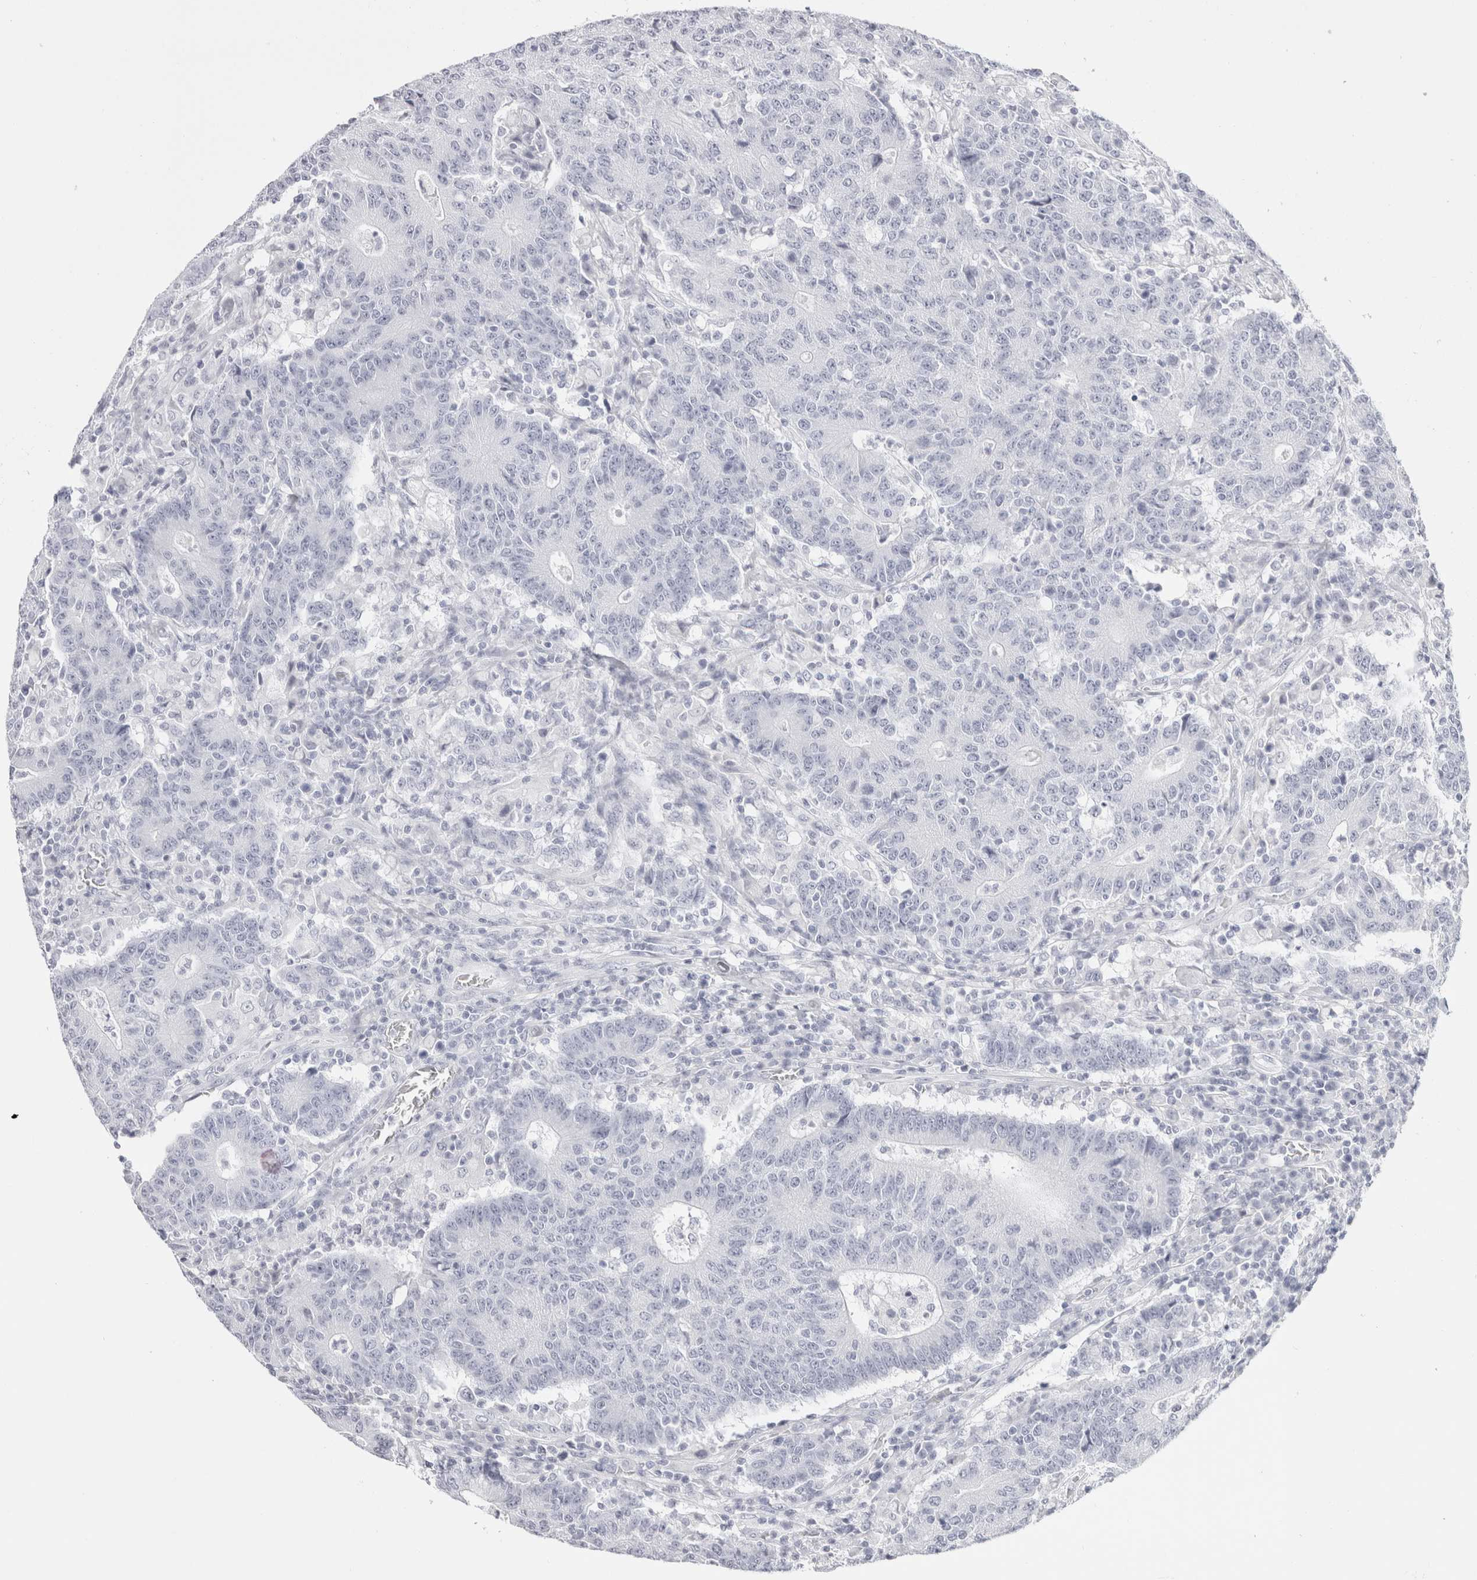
{"staining": {"intensity": "negative", "quantity": "none", "location": "none"}, "tissue": "colorectal cancer", "cell_type": "Tumor cells", "image_type": "cancer", "snomed": [{"axis": "morphology", "description": "Normal tissue, NOS"}, {"axis": "morphology", "description": "Adenocarcinoma, NOS"}, {"axis": "topography", "description": "Colon"}], "caption": "Micrograph shows no significant protein positivity in tumor cells of colorectal adenocarcinoma.", "gene": "GARIN1A", "patient": {"sex": "female", "age": 75}}